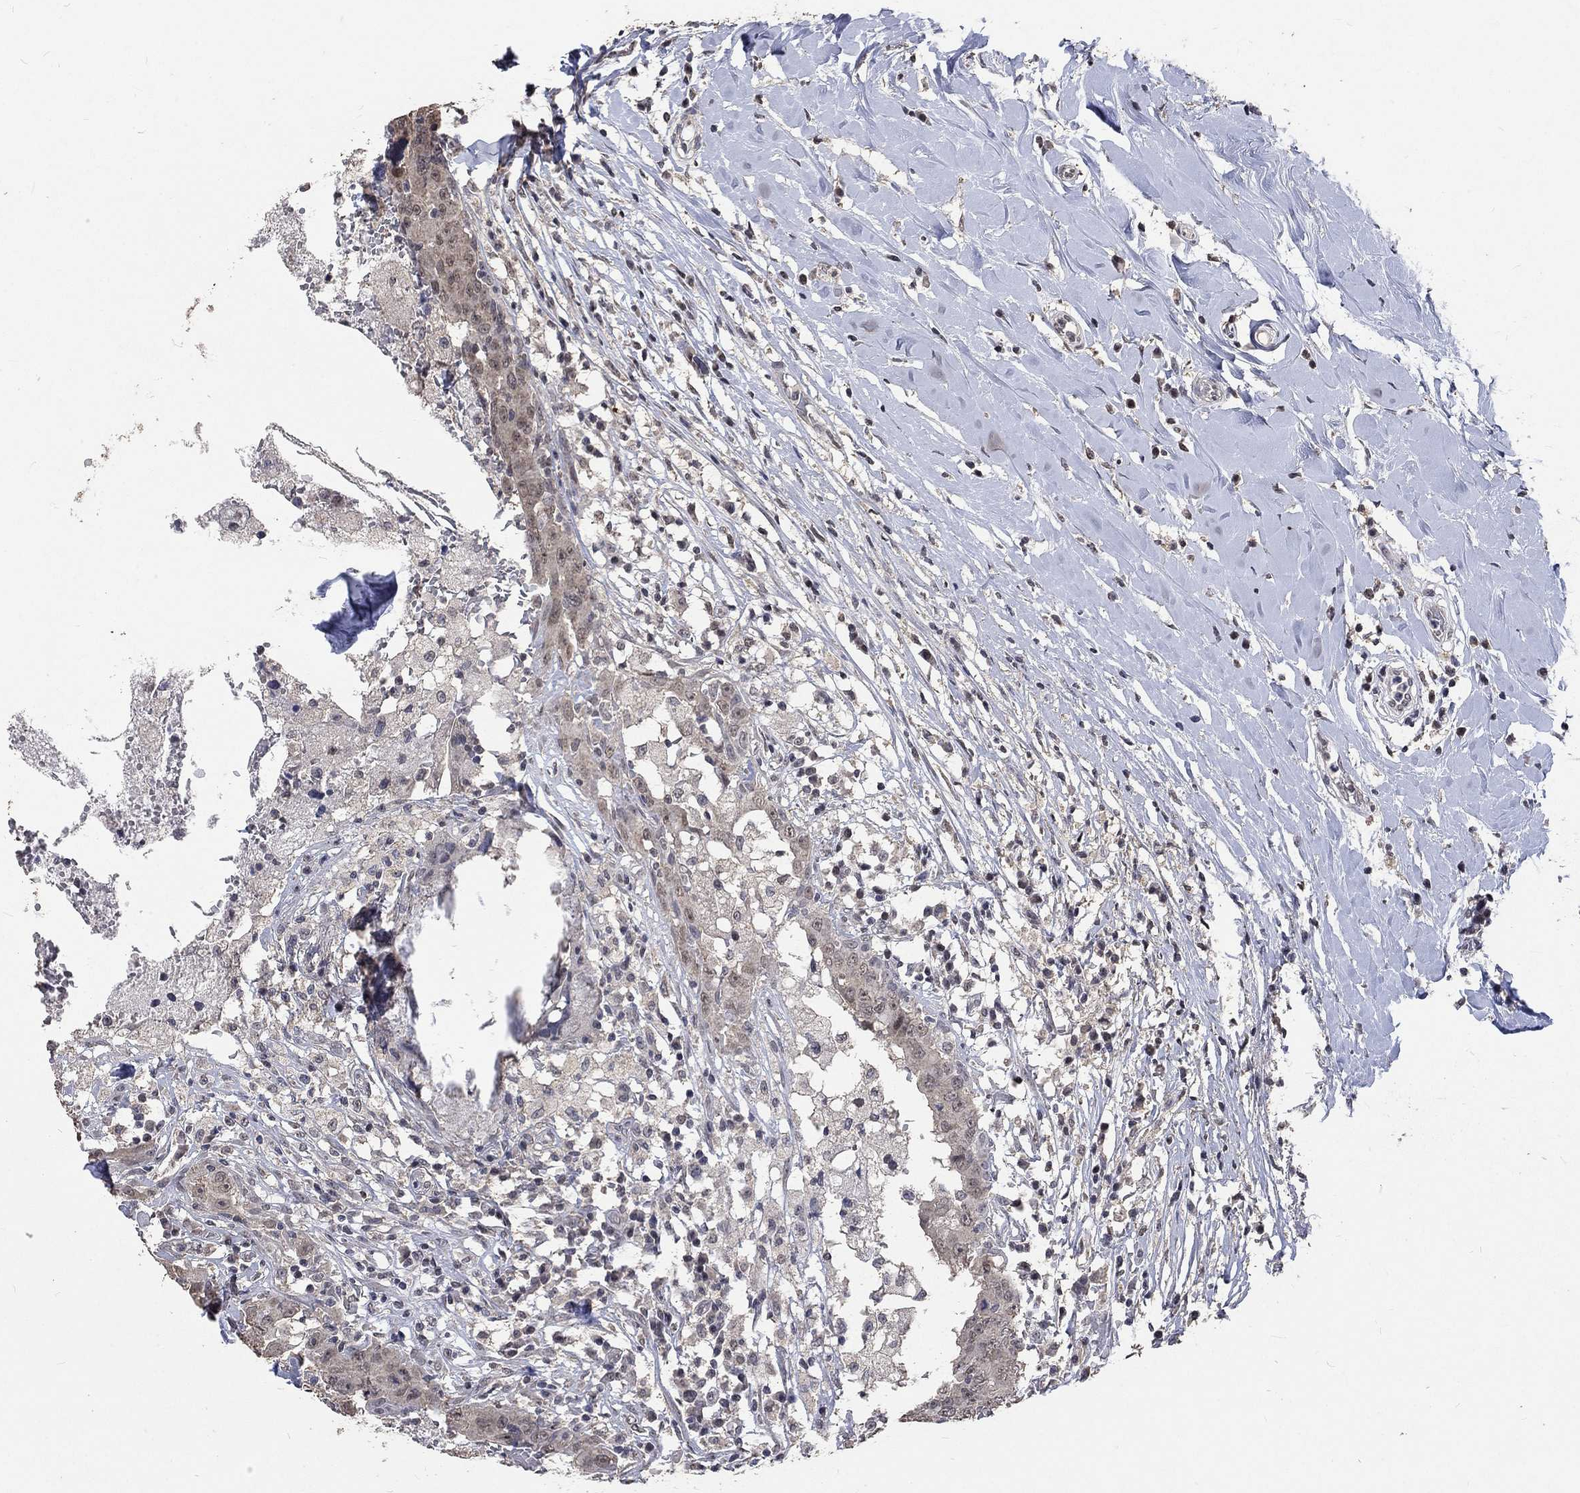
{"staining": {"intensity": "negative", "quantity": "none", "location": "none"}, "tissue": "breast cancer", "cell_type": "Tumor cells", "image_type": "cancer", "snomed": [{"axis": "morphology", "description": "Duct carcinoma"}, {"axis": "topography", "description": "Breast"}], "caption": "IHC of breast cancer (intraductal carcinoma) shows no staining in tumor cells. The staining was performed using DAB to visualize the protein expression in brown, while the nuclei were stained in blue with hematoxylin (Magnification: 20x).", "gene": "SPATA33", "patient": {"sex": "female", "age": 27}}